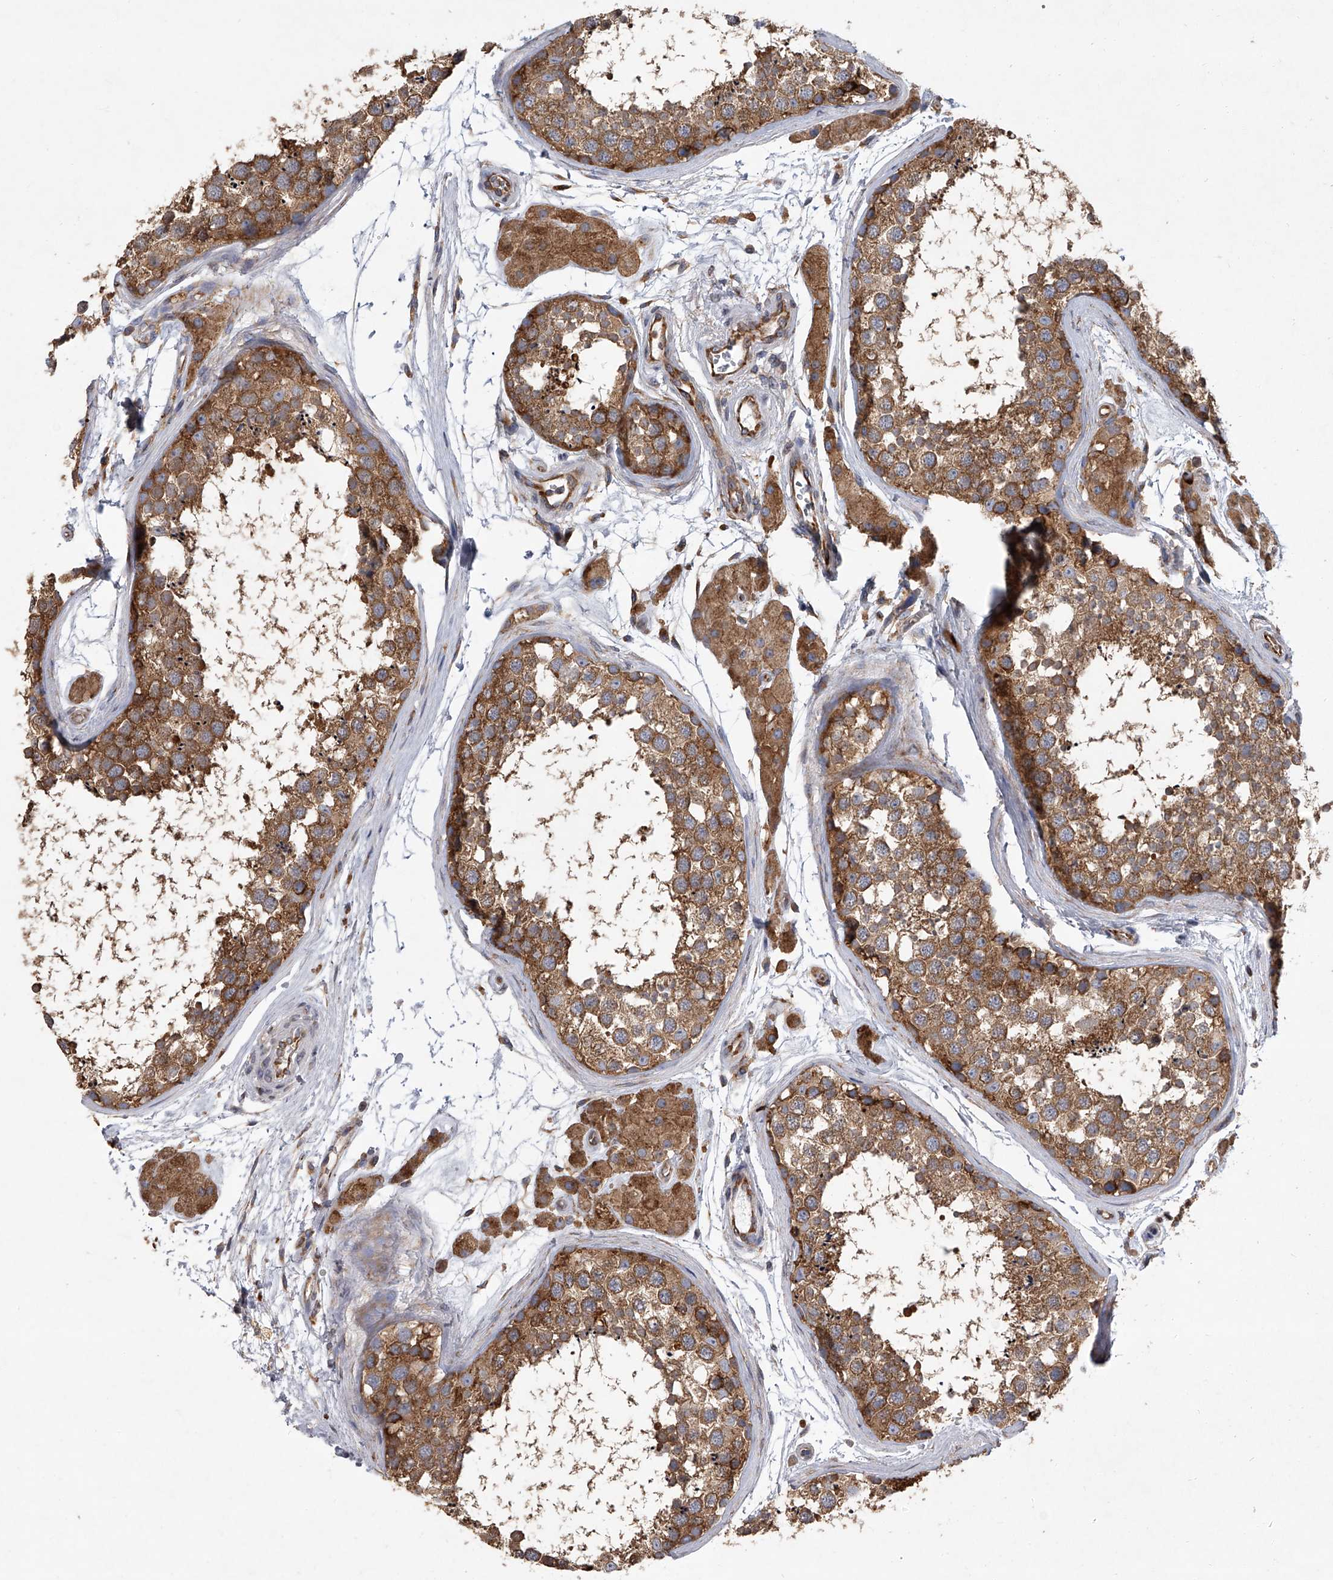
{"staining": {"intensity": "moderate", "quantity": ">75%", "location": "cytoplasmic/membranous"}, "tissue": "testis", "cell_type": "Cells in seminiferous ducts", "image_type": "normal", "snomed": [{"axis": "morphology", "description": "Normal tissue, NOS"}, {"axis": "topography", "description": "Testis"}], "caption": "High-power microscopy captured an immunohistochemistry image of benign testis, revealing moderate cytoplasmic/membranous staining in approximately >75% of cells in seminiferous ducts.", "gene": "EIF2S2", "patient": {"sex": "male", "age": 56}}